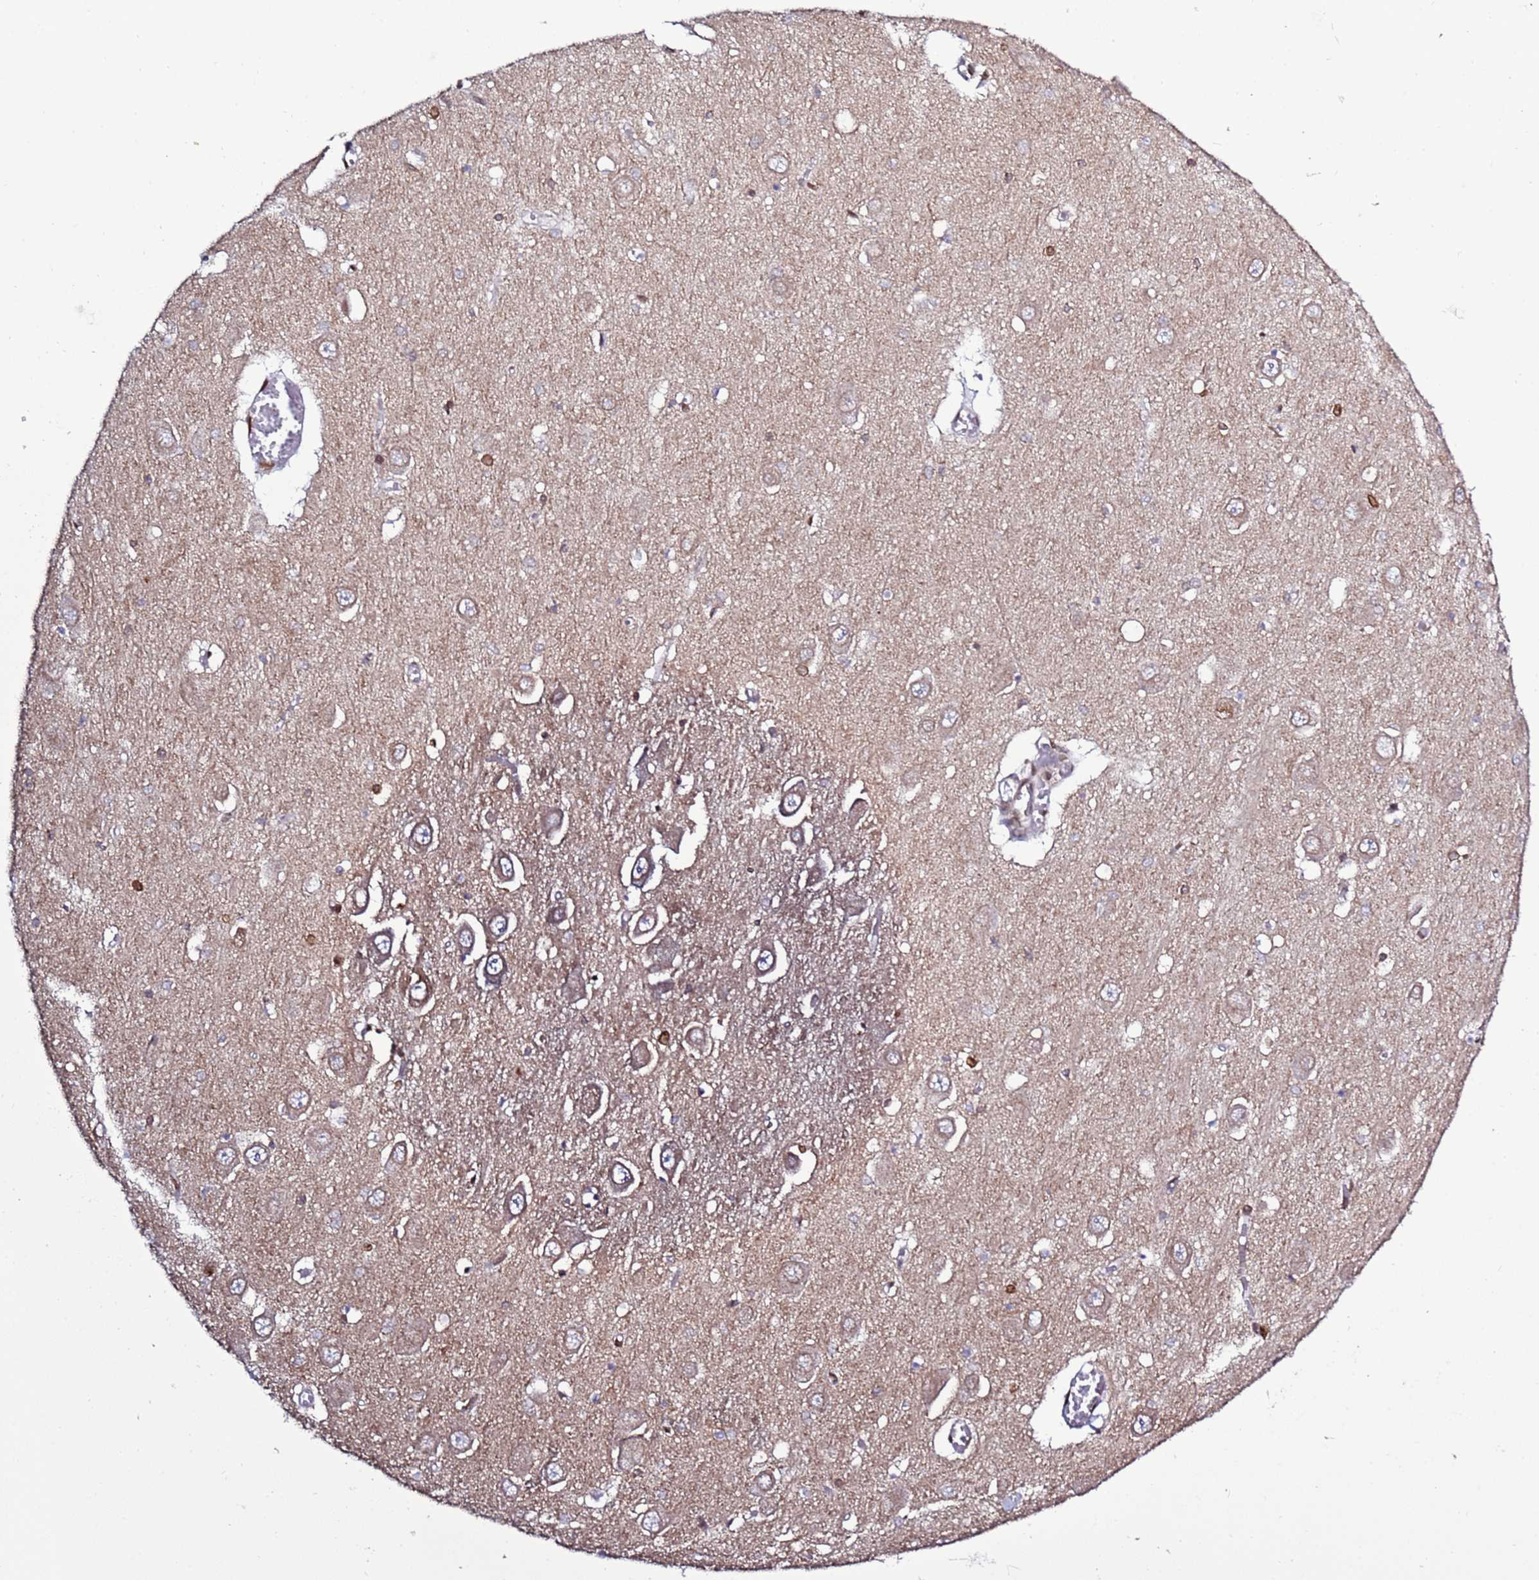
{"staining": {"intensity": "negative", "quantity": "none", "location": "none"}, "tissue": "hippocampus", "cell_type": "Glial cells", "image_type": "normal", "snomed": [{"axis": "morphology", "description": "Normal tissue, NOS"}, {"axis": "topography", "description": "Hippocampus"}], "caption": "A micrograph of hippocampus stained for a protein exhibits no brown staining in glial cells. (DAB immunohistochemistry (IHC) with hematoxylin counter stain).", "gene": "TOR1AIP1", "patient": {"sex": "male", "age": 70}}